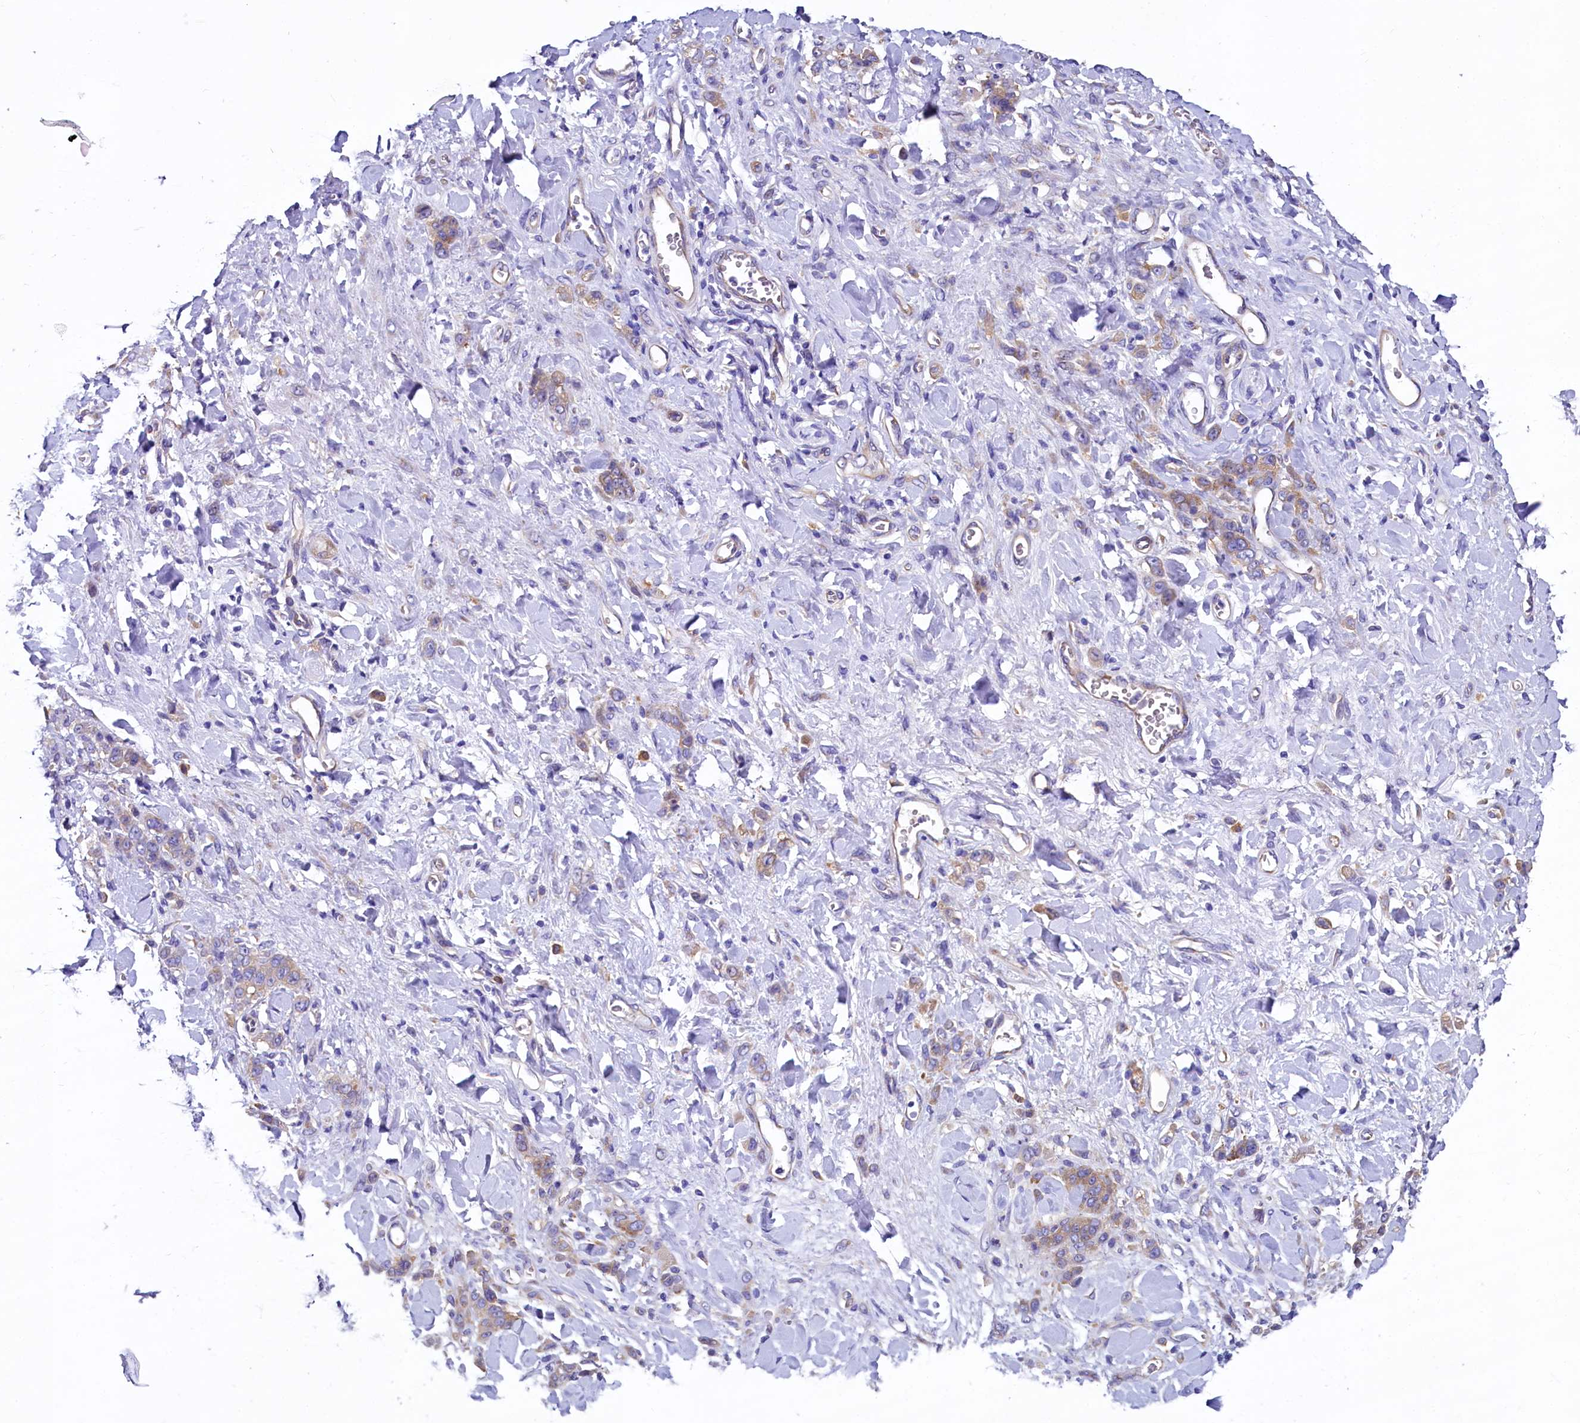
{"staining": {"intensity": "weak", "quantity": "25%-75%", "location": "cytoplasmic/membranous"}, "tissue": "stomach cancer", "cell_type": "Tumor cells", "image_type": "cancer", "snomed": [{"axis": "morphology", "description": "Normal tissue, NOS"}, {"axis": "morphology", "description": "Adenocarcinoma, NOS"}, {"axis": "topography", "description": "Stomach"}], "caption": "A brown stain labels weak cytoplasmic/membranous expression of a protein in adenocarcinoma (stomach) tumor cells.", "gene": "QARS1", "patient": {"sex": "male", "age": 82}}